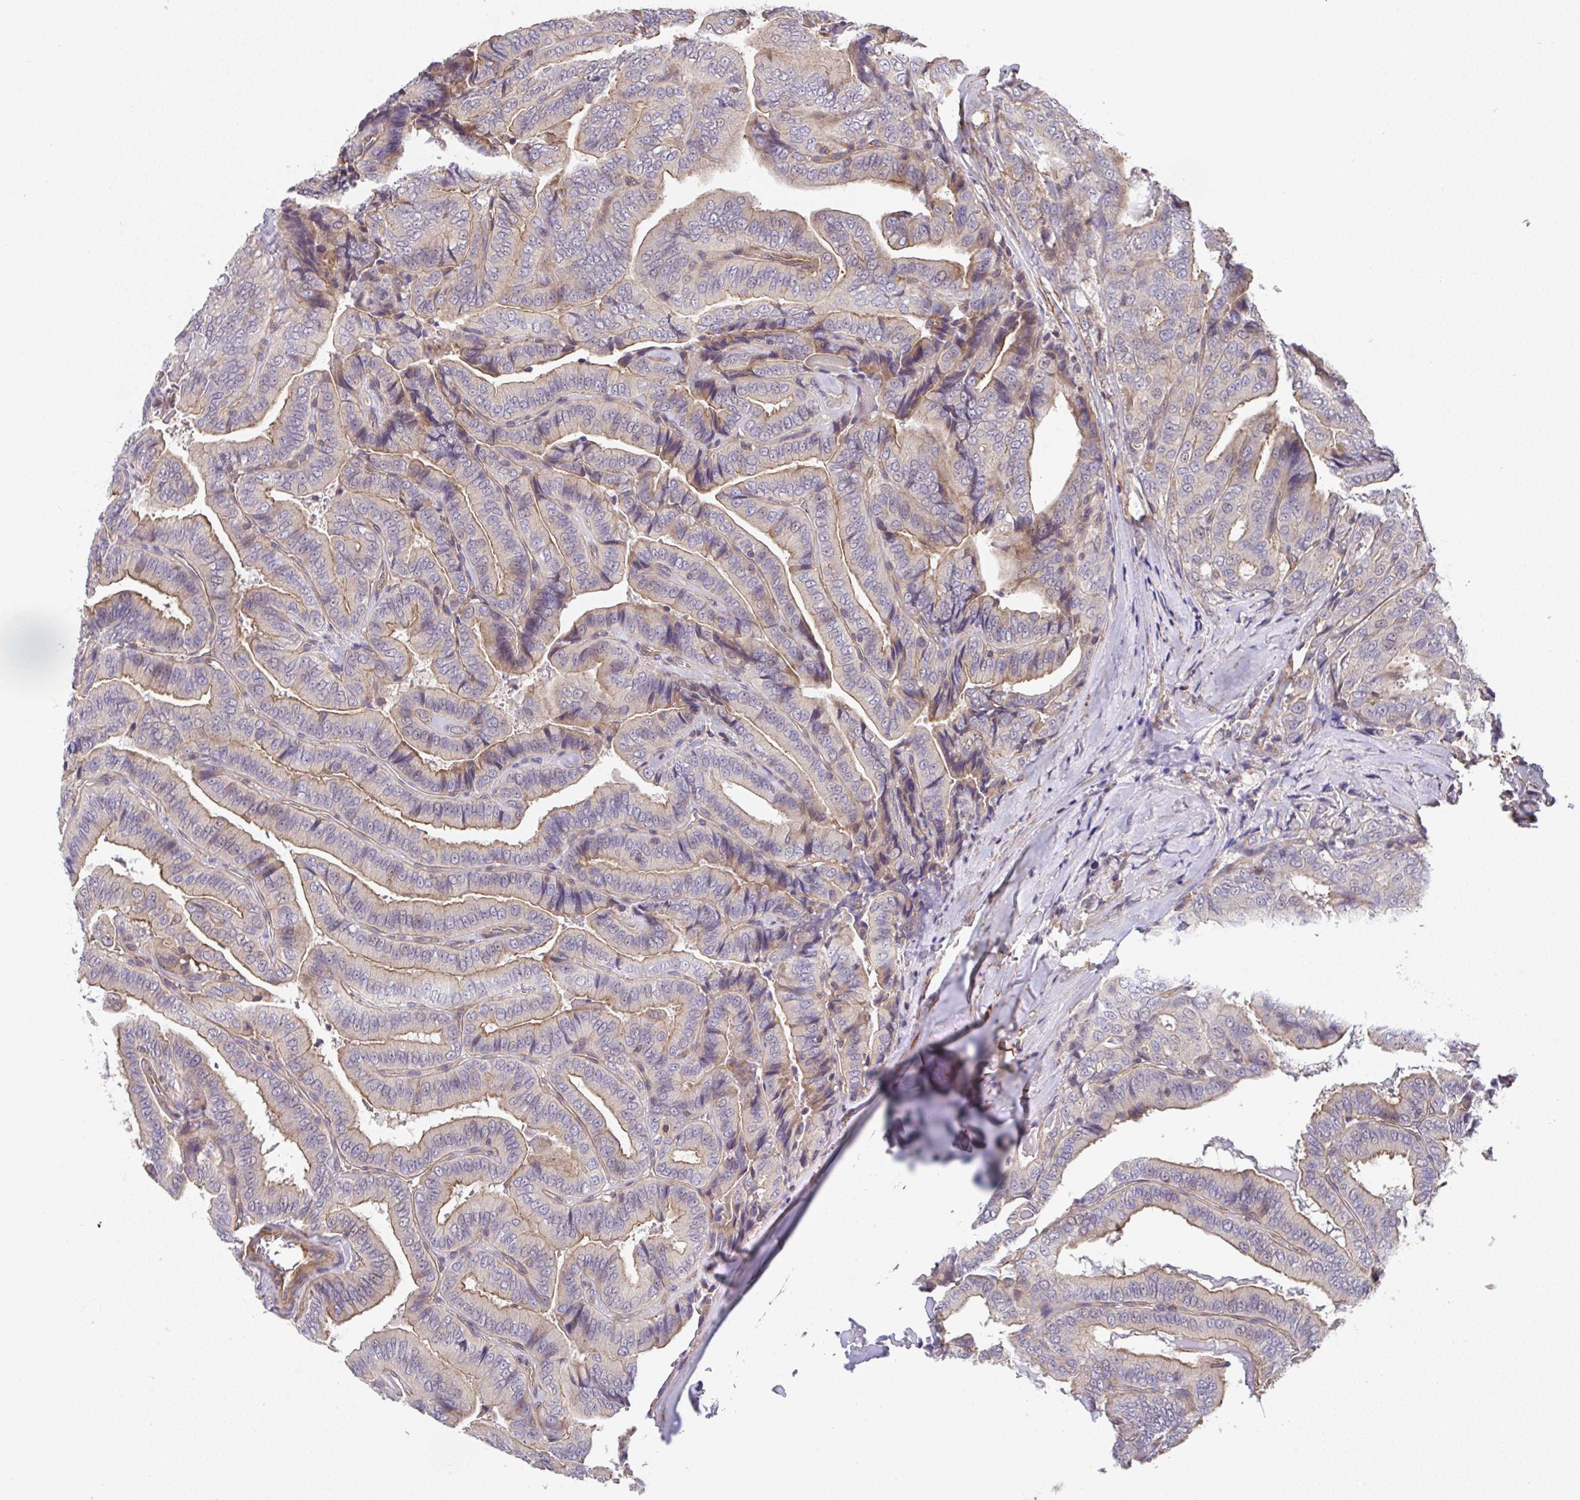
{"staining": {"intensity": "moderate", "quantity": "25%-75%", "location": "cytoplasmic/membranous"}, "tissue": "thyroid cancer", "cell_type": "Tumor cells", "image_type": "cancer", "snomed": [{"axis": "morphology", "description": "Papillary adenocarcinoma, NOS"}, {"axis": "topography", "description": "Thyroid gland"}], "caption": "Papillary adenocarcinoma (thyroid) tissue shows moderate cytoplasmic/membranous positivity in approximately 25%-75% of tumor cells, visualized by immunohistochemistry. The protein of interest is shown in brown color, while the nuclei are stained blue.", "gene": "ZNF696", "patient": {"sex": "male", "age": 61}}